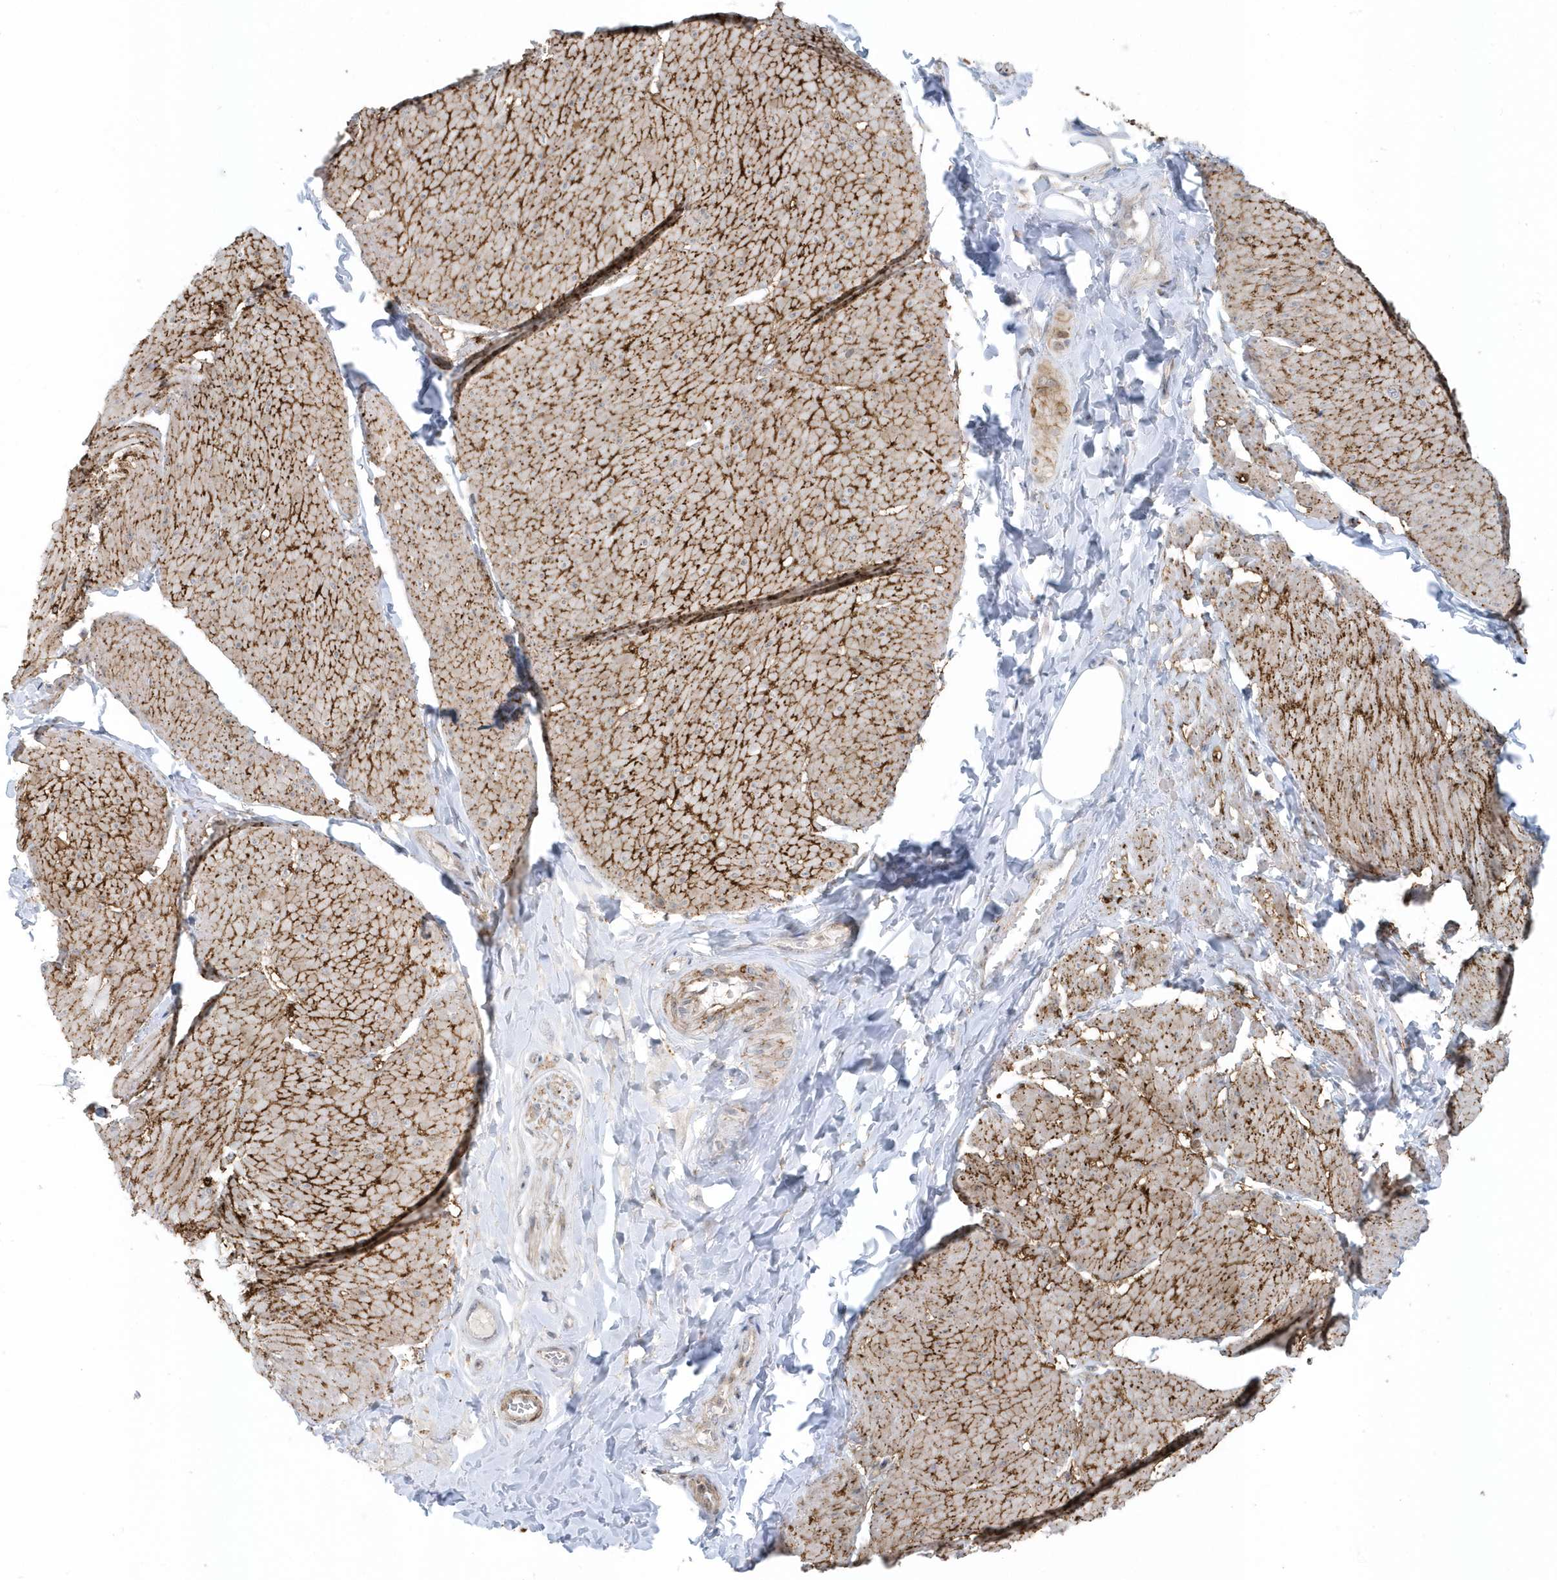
{"staining": {"intensity": "moderate", "quantity": "25%-75%", "location": "cytoplasmic/membranous"}, "tissue": "smooth muscle", "cell_type": "Smooth muscle cells", "image_type": "normal", "snomed": [{"axis": "morphology", "description": "Urothelial carcinoma, High grade"}, {"axis": "topography", "description": "Urinary bladder"}], "caption": "Immunohistochemical staining of benign human smooth muscle demonstrates medium levels of moderate cytoplasmic/membranous positivity in approximately 25%-75% of smooth muscle cells. (IHC, brightfield microscopy, high magnification).", "gene": "CACNB2", "patient": {"sex": "male", "age": 46}}